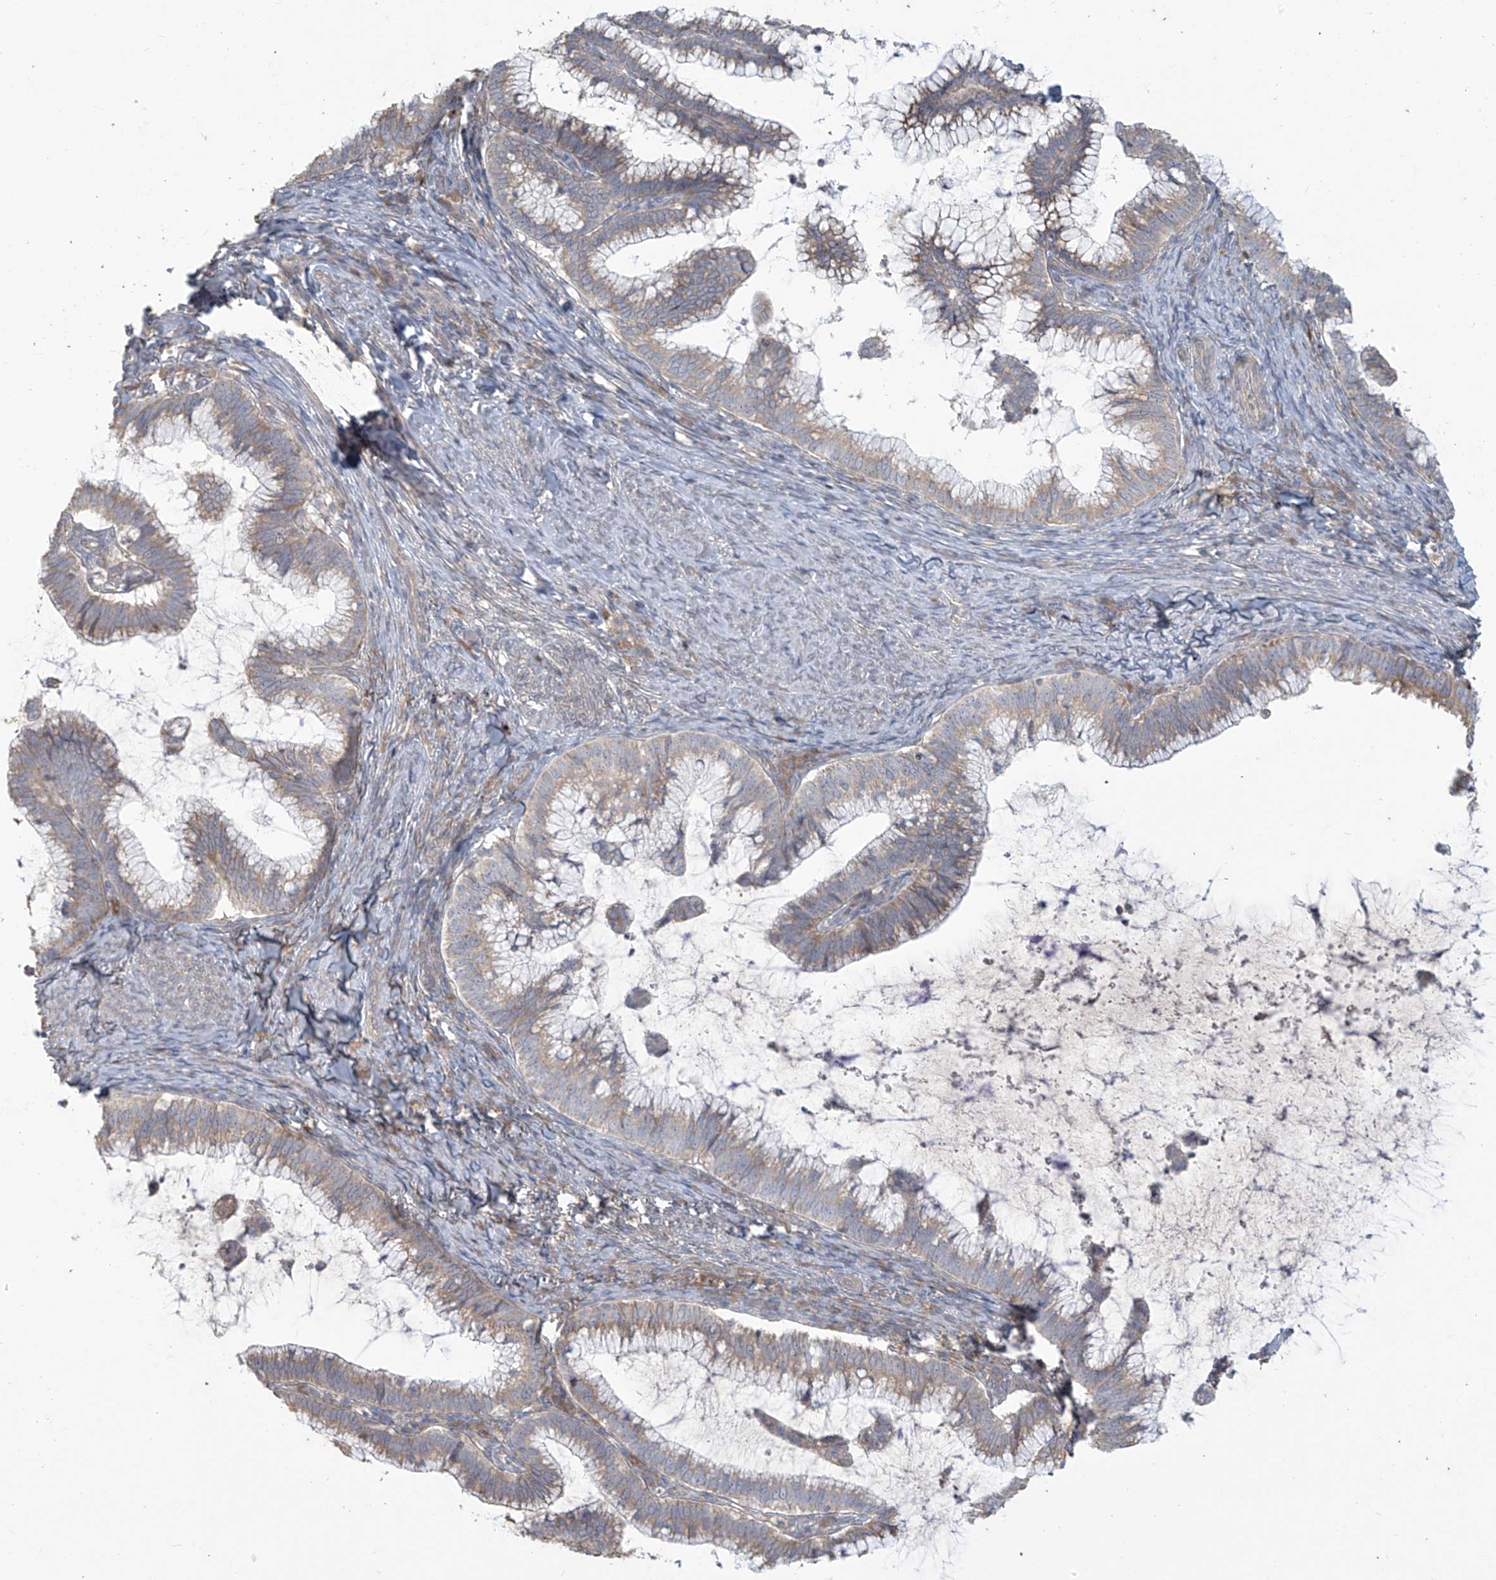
{"staining": {"intensity": "weak", "quantity": ">75%", "location": "cytoplasmic/membranous"}, "tissue": "cervical cancer", "cell_type": "Tumor cells", "image_type": "cancer", "snomed": [{"axis": "morphology", "description": "Adenocarcinoma, NOS"}, {"axis": "topography", "description": "Cervix"}], "caption": "Weak cytoplasmic/membranous expression for a protein is seen in about >75% of tumor cells of cervical cancer (adenocarcinoma) using IHC.", "gene": "MAGIX", "patient": {"sex": "female", "age": 36}}